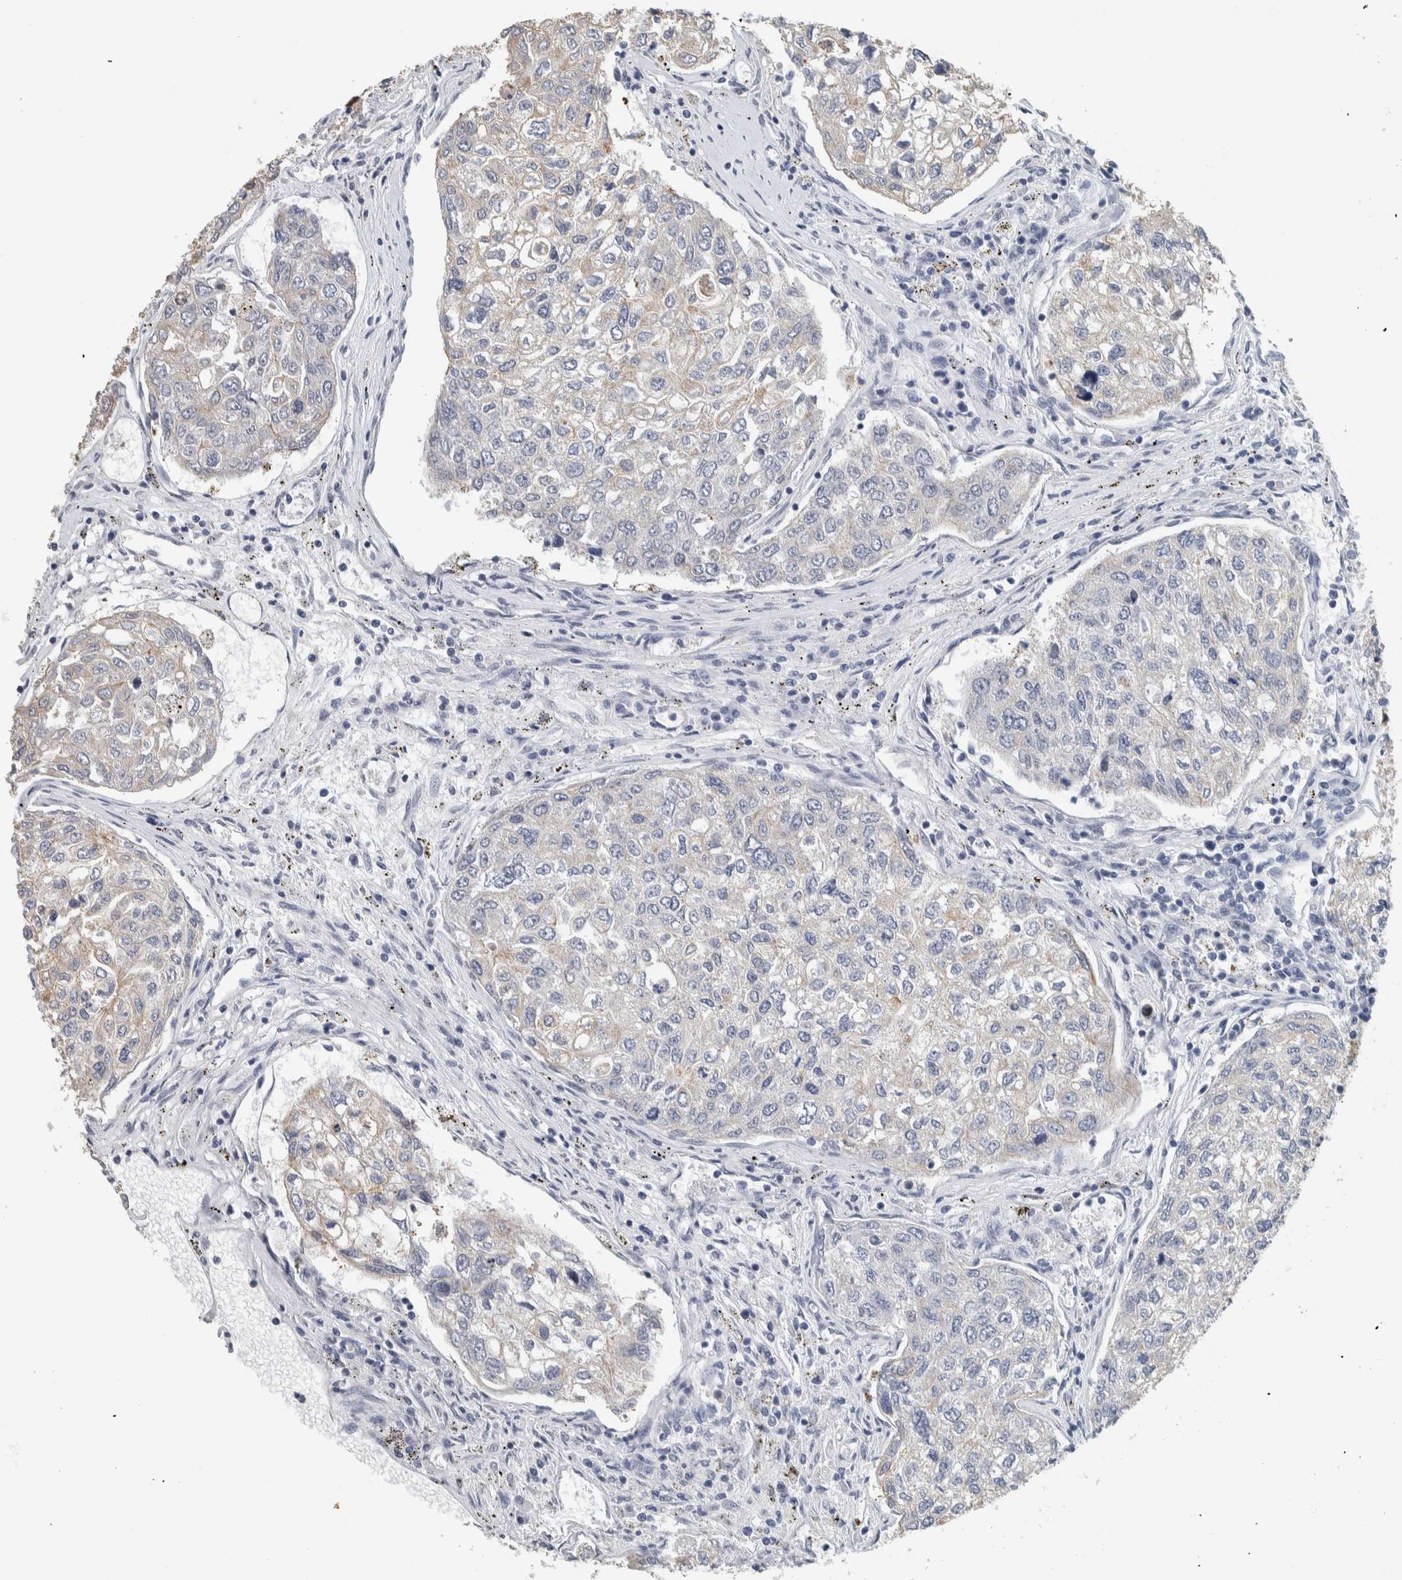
{"staining": {"intensity": "weak", "quantity": "<25%", "location": "cytoplasmic/membranous"}, "tissue": "urothelial cancer", "cell_type": "Tumor cells", "image_type": "cancer", "snomed": [{"axis": "morphology", "description": "Urothelial carcinoma, High grade"}, {"axis": "topography", "description": "Lymph node"}, {"axis": "topography", "description": "Urinary bladder"}], "caption": "Immunohistochemistry of human urothelial cancer demonstrates no staining in tumor cells.", "gene": "NEFM", "patient": {"sex": "male", "age": 51}}